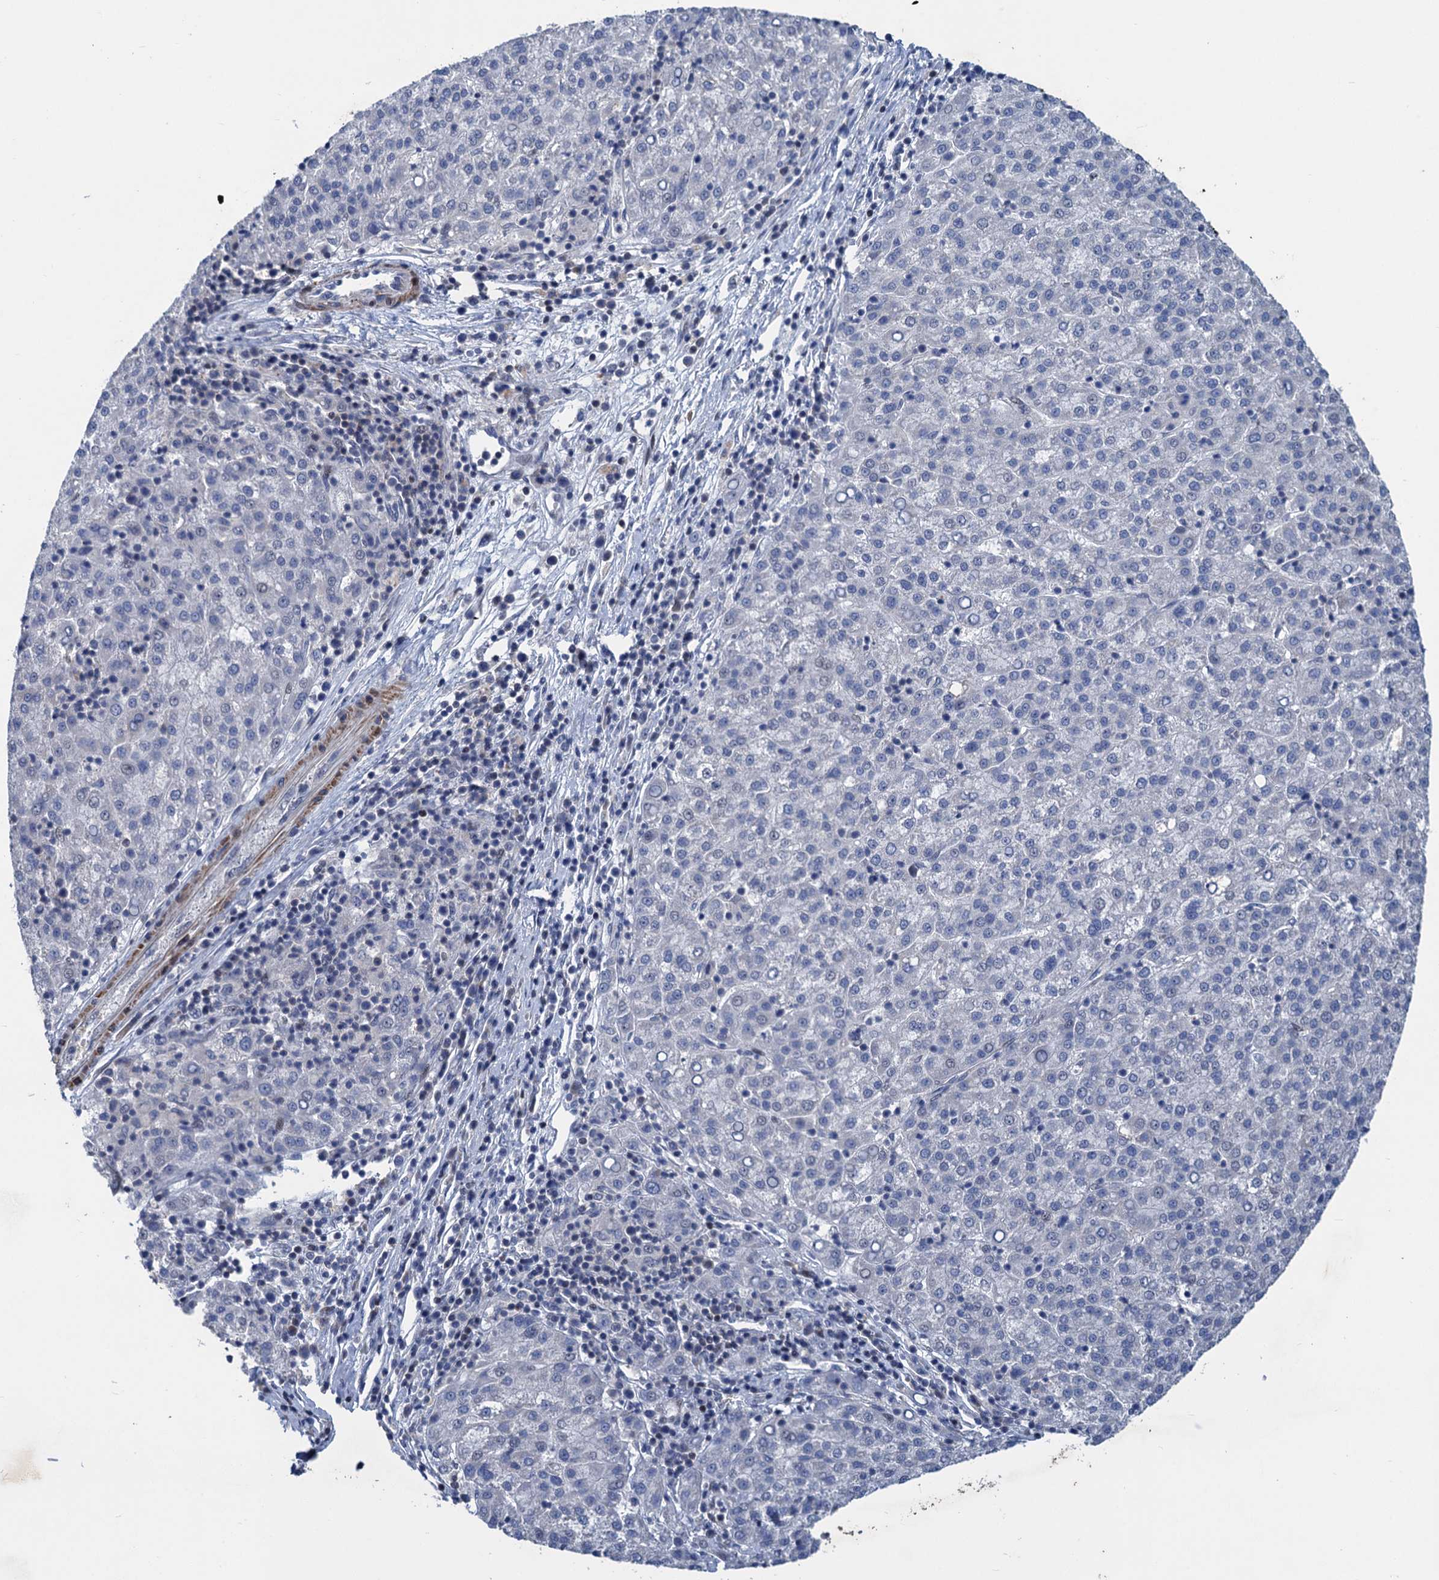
{"staining": {"intensity": "negative", "quantity": "none", "location": "none"}, "tissue": "liver cancer", "cell_type": "Tumor cells", "image_type": "cancer", "snomed": [{"axis": "morphology", "description": "Carcinoma, Hepatocellular, NOS"}, {"axis": "topography", "description": "Liver"}], "caption": "Image shows no protein expression in tumor cells of liver cancer (hepatocellular carcinoma) tissue.", "gene": "ESYT3", "patient": {"sex": "female", "age": 58}}